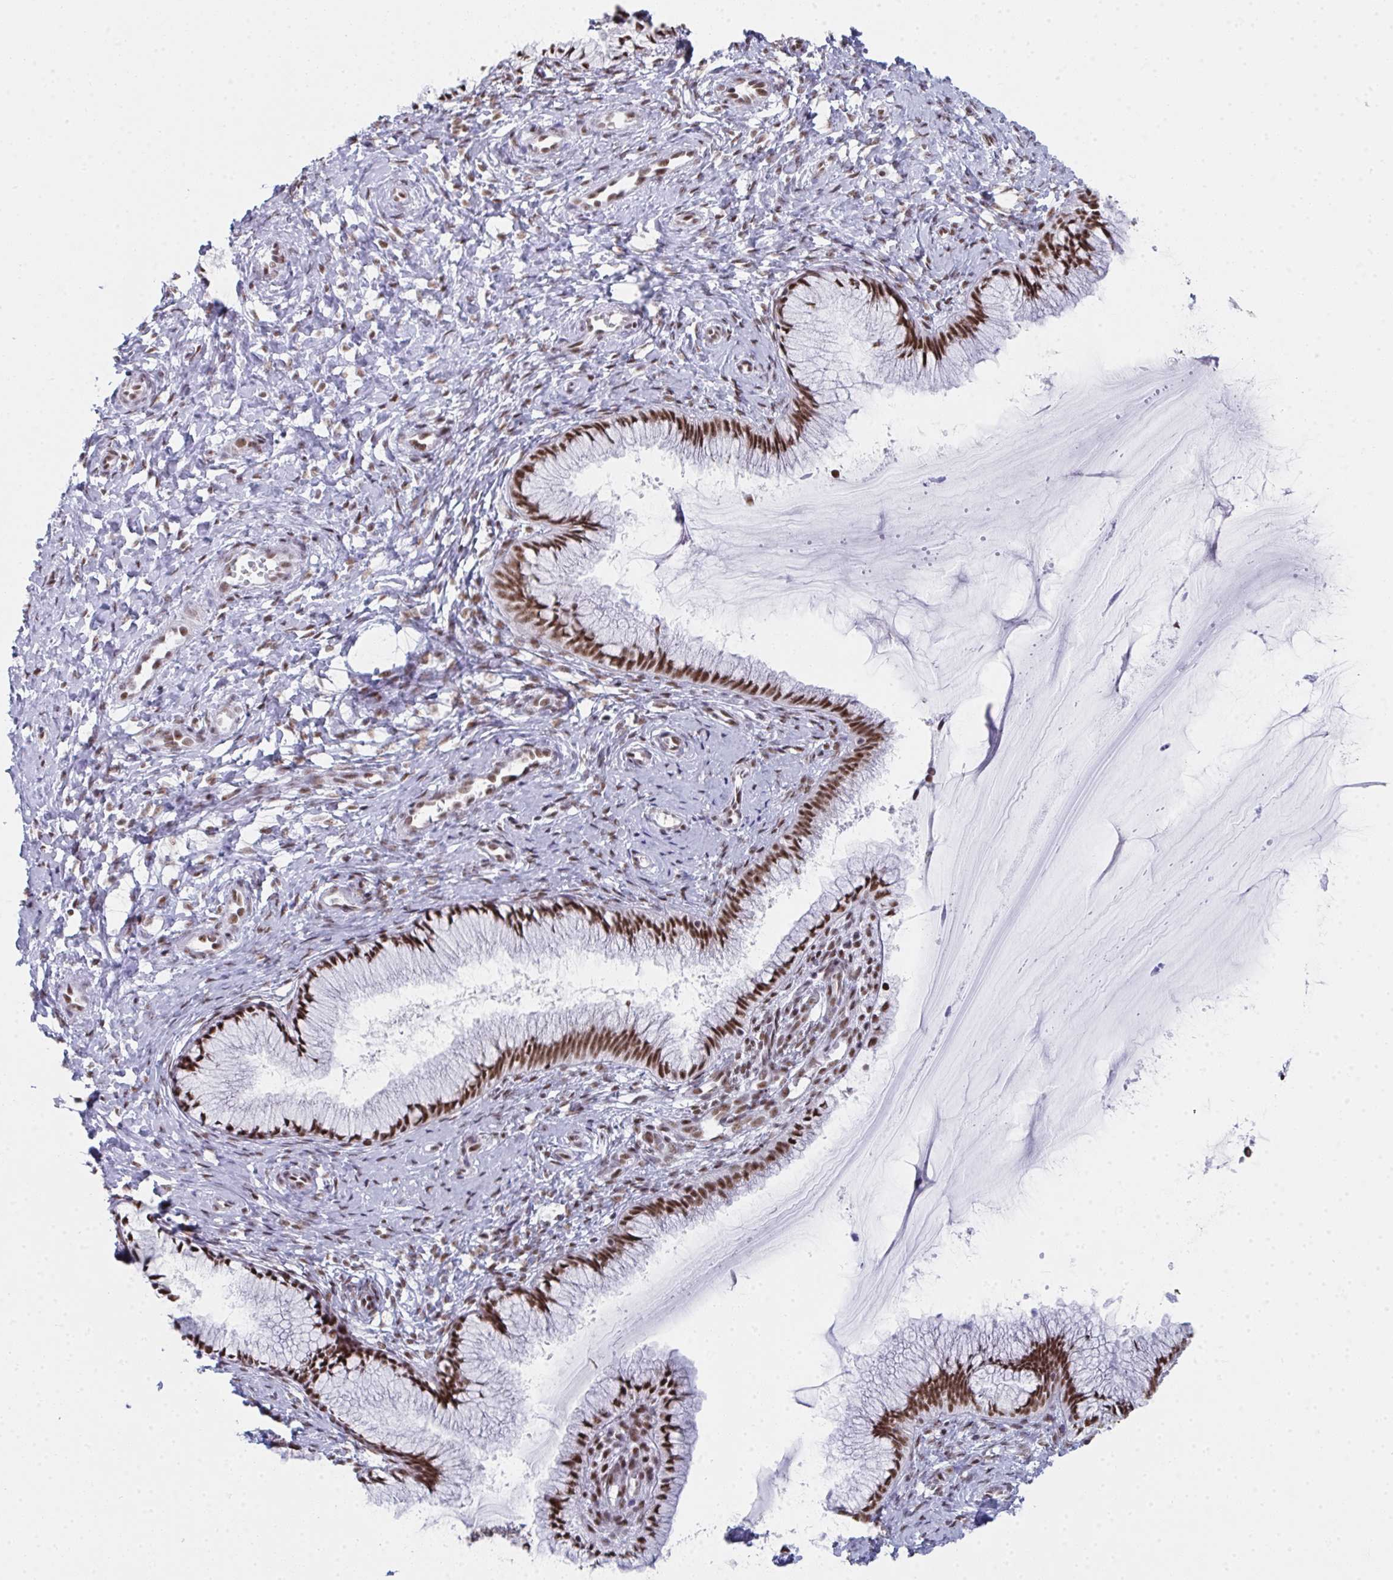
{"staining": {"intensity": "moderate", "quantity": ">75%", "location": "nuclear"}, "tissue": "cervix", "cell_type": "Glandular cells", "image_type": "normal", "snomed": [{"axis": "morphology", "description": "Normal tissue, NOS"}, {"axis": "topography", "description": "Cervix"}], "caption": "An image of cervix stained for a protein reveals moderate nuclear brown staining in glandular cells.", "gene": "SNRNP70", "patient": {"sex": "female", "age": 37}}